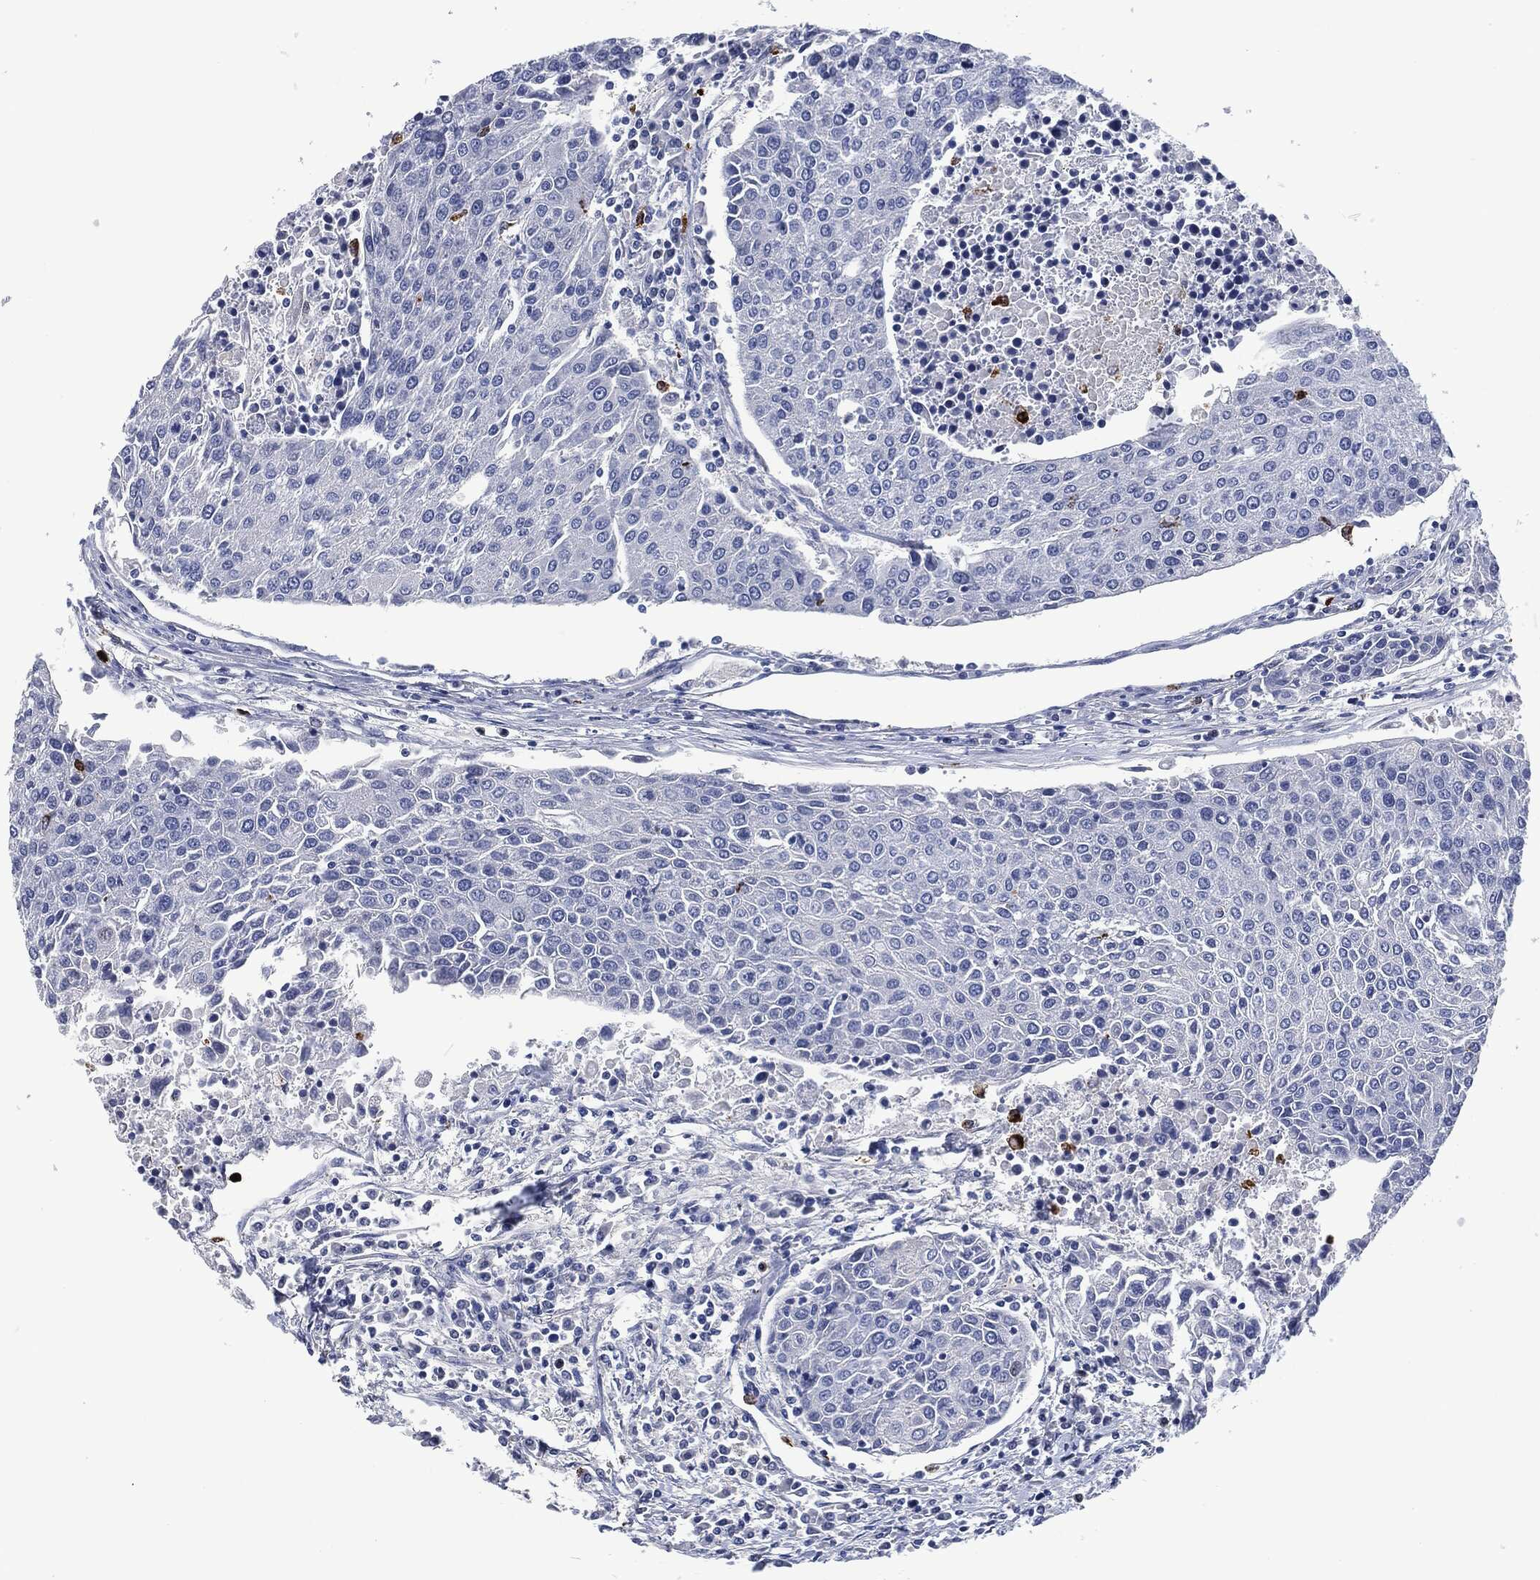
{"staining": {"intensity": "negative", "quantity": "none", "location": "none"}, "tissue": "urothelial cancer", "cell_type": "Tumor cells", "image_type": "cancer", "snomed": [{"axis": "morphology", "description": "Urothelial carcinoma, High grade"}, {"axis": "topography", "description": "Urinary bladder"}], "caption": "Micrograph shows no significant protein expression in tumor cells of urothelial cancer.", "gene": "MPO", "patient": {"sex": "female", "age": 85}}